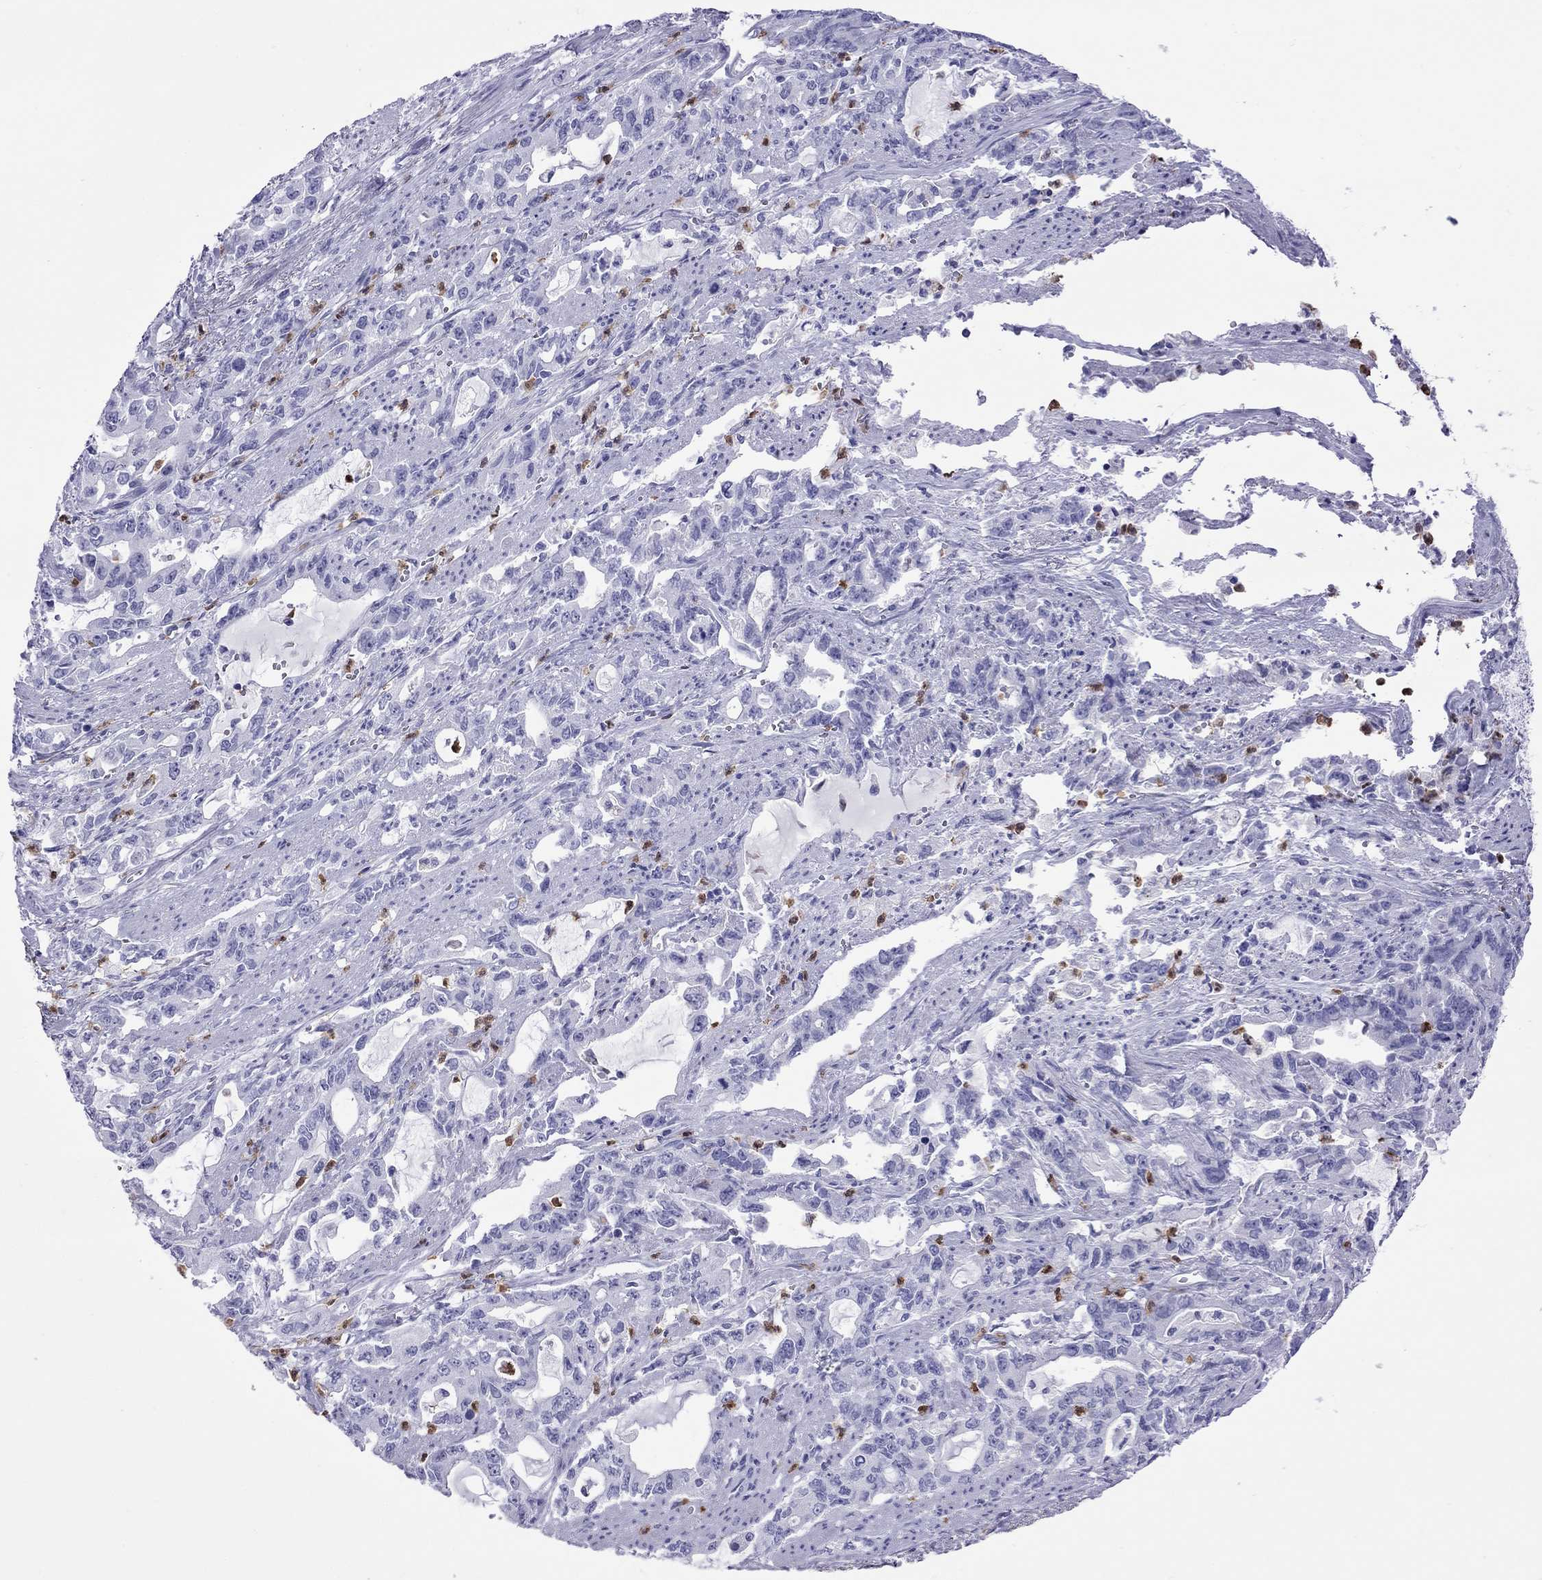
{"staining": {"intensity": "negative", "quantity": "none", "location": "none"}, "tissue": "stomach cancer", "cell_type": "Tumor cells", "image_type": "cancer", "snomed": [{"axis": "morphology", "description": "Adenocarcinoma, NOS"}, {"axis": "topography", "description": "Stomach, upper"}], "caption": "Immunohistochemical staining of stomach adenocarcinoma demonstrates no significant staining in tumor cells.", "gene": "SLAMF1", "patient": {"sex": "male", "age": 85}}